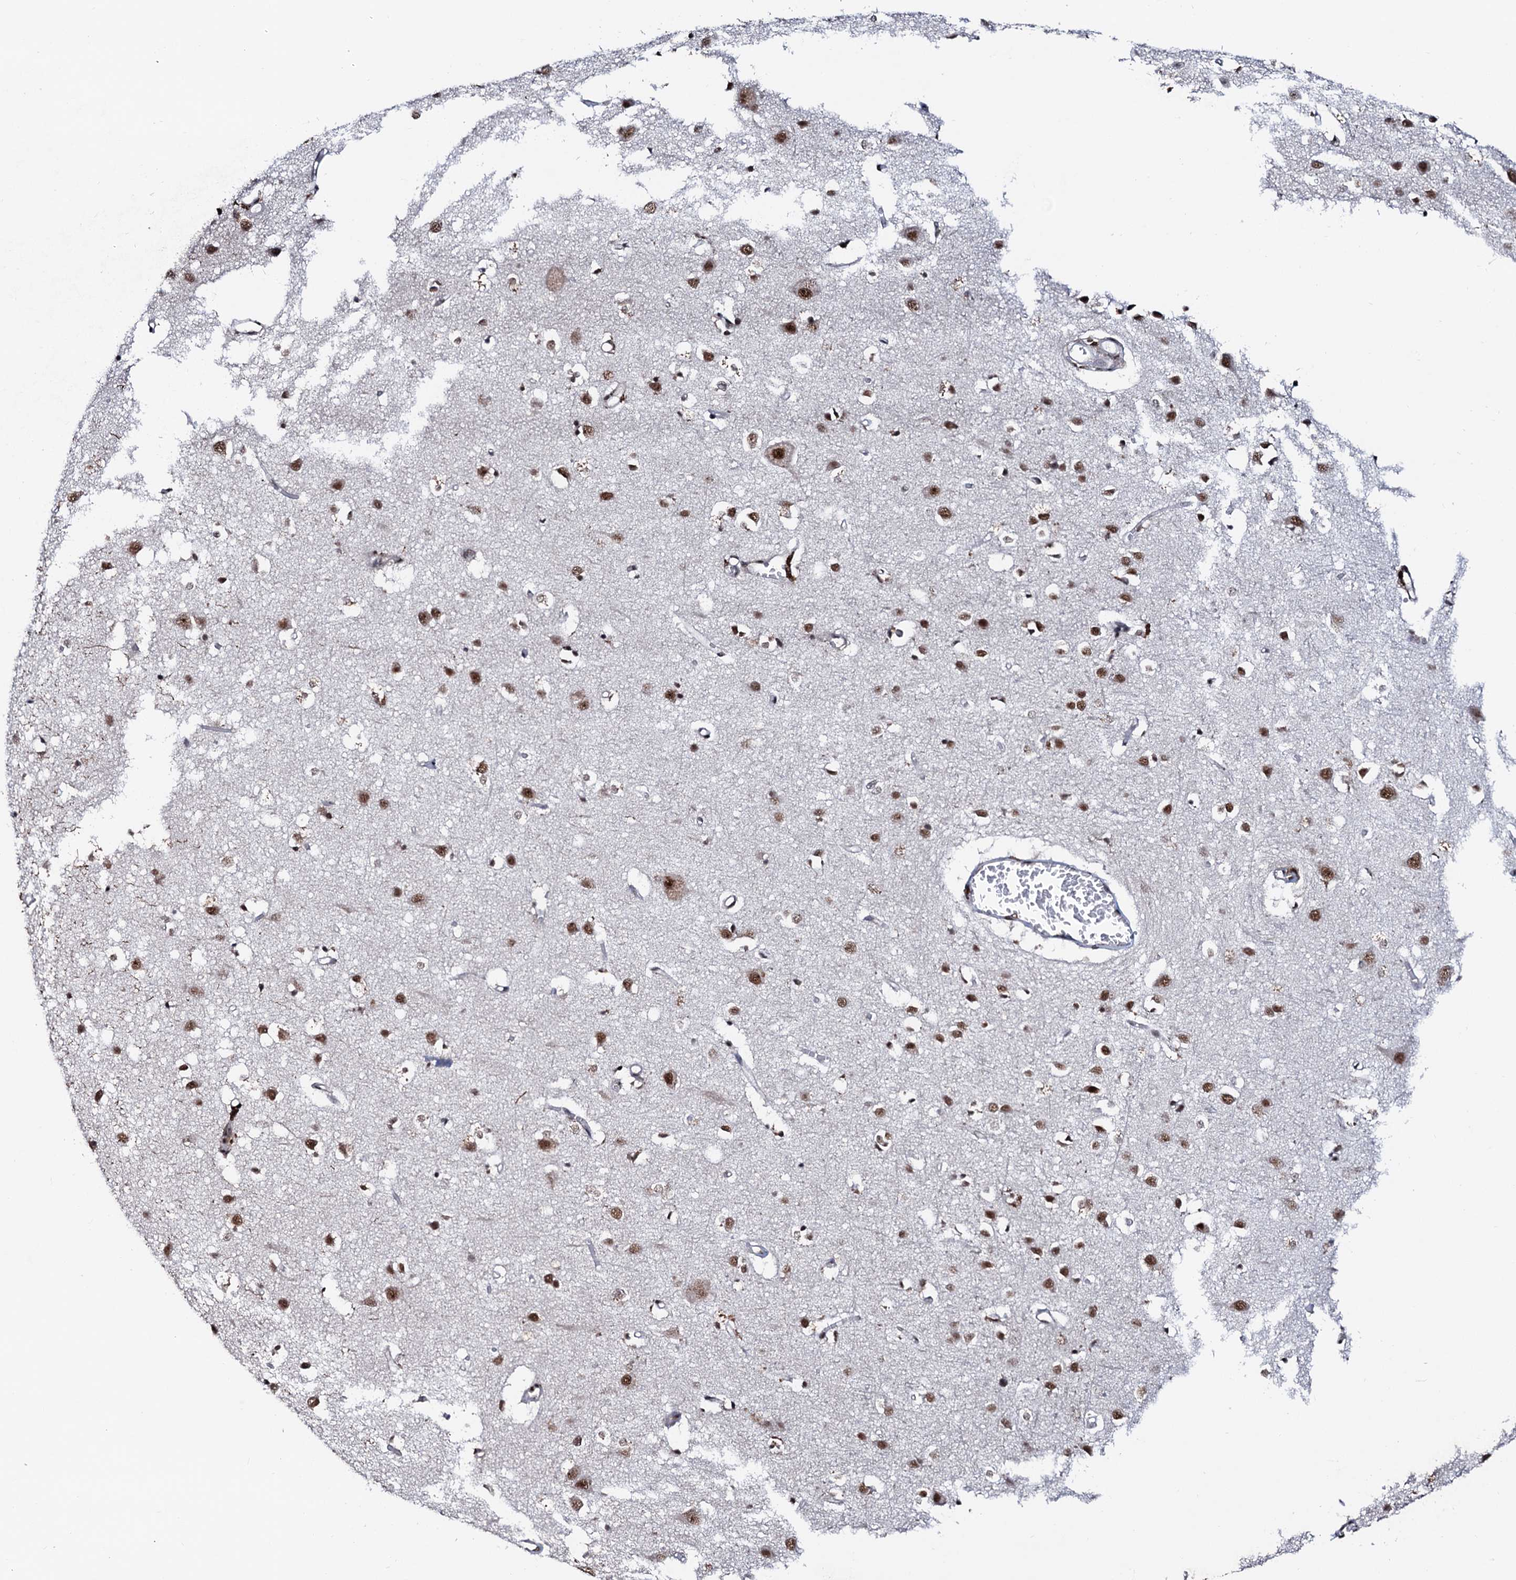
{"staining": {"intensity": "moderate", "quantity": "25%-75%", "location": "nuclear"}, "tissue": "cerebral cortex", "cell_type": "Endothelial cells", "image_type": "normal", "snomed": [{"axis": "morphology", "description": "Normal tissue, NOS"}, {"axis": "topography", "description": "Cerebral cortex"}], "caption": "Cerebral cortex stained with immunohistochemistry demonstrates moderate nuclear positivity in approximately 25%-75% of endothelial cells. The staining was performed using DAB, with brown indicating positive protein expression. Nuclei are stained blue with hematoxylin.", "gene": "PRPF18", "patient": {"sex": "female", "age": 64}}